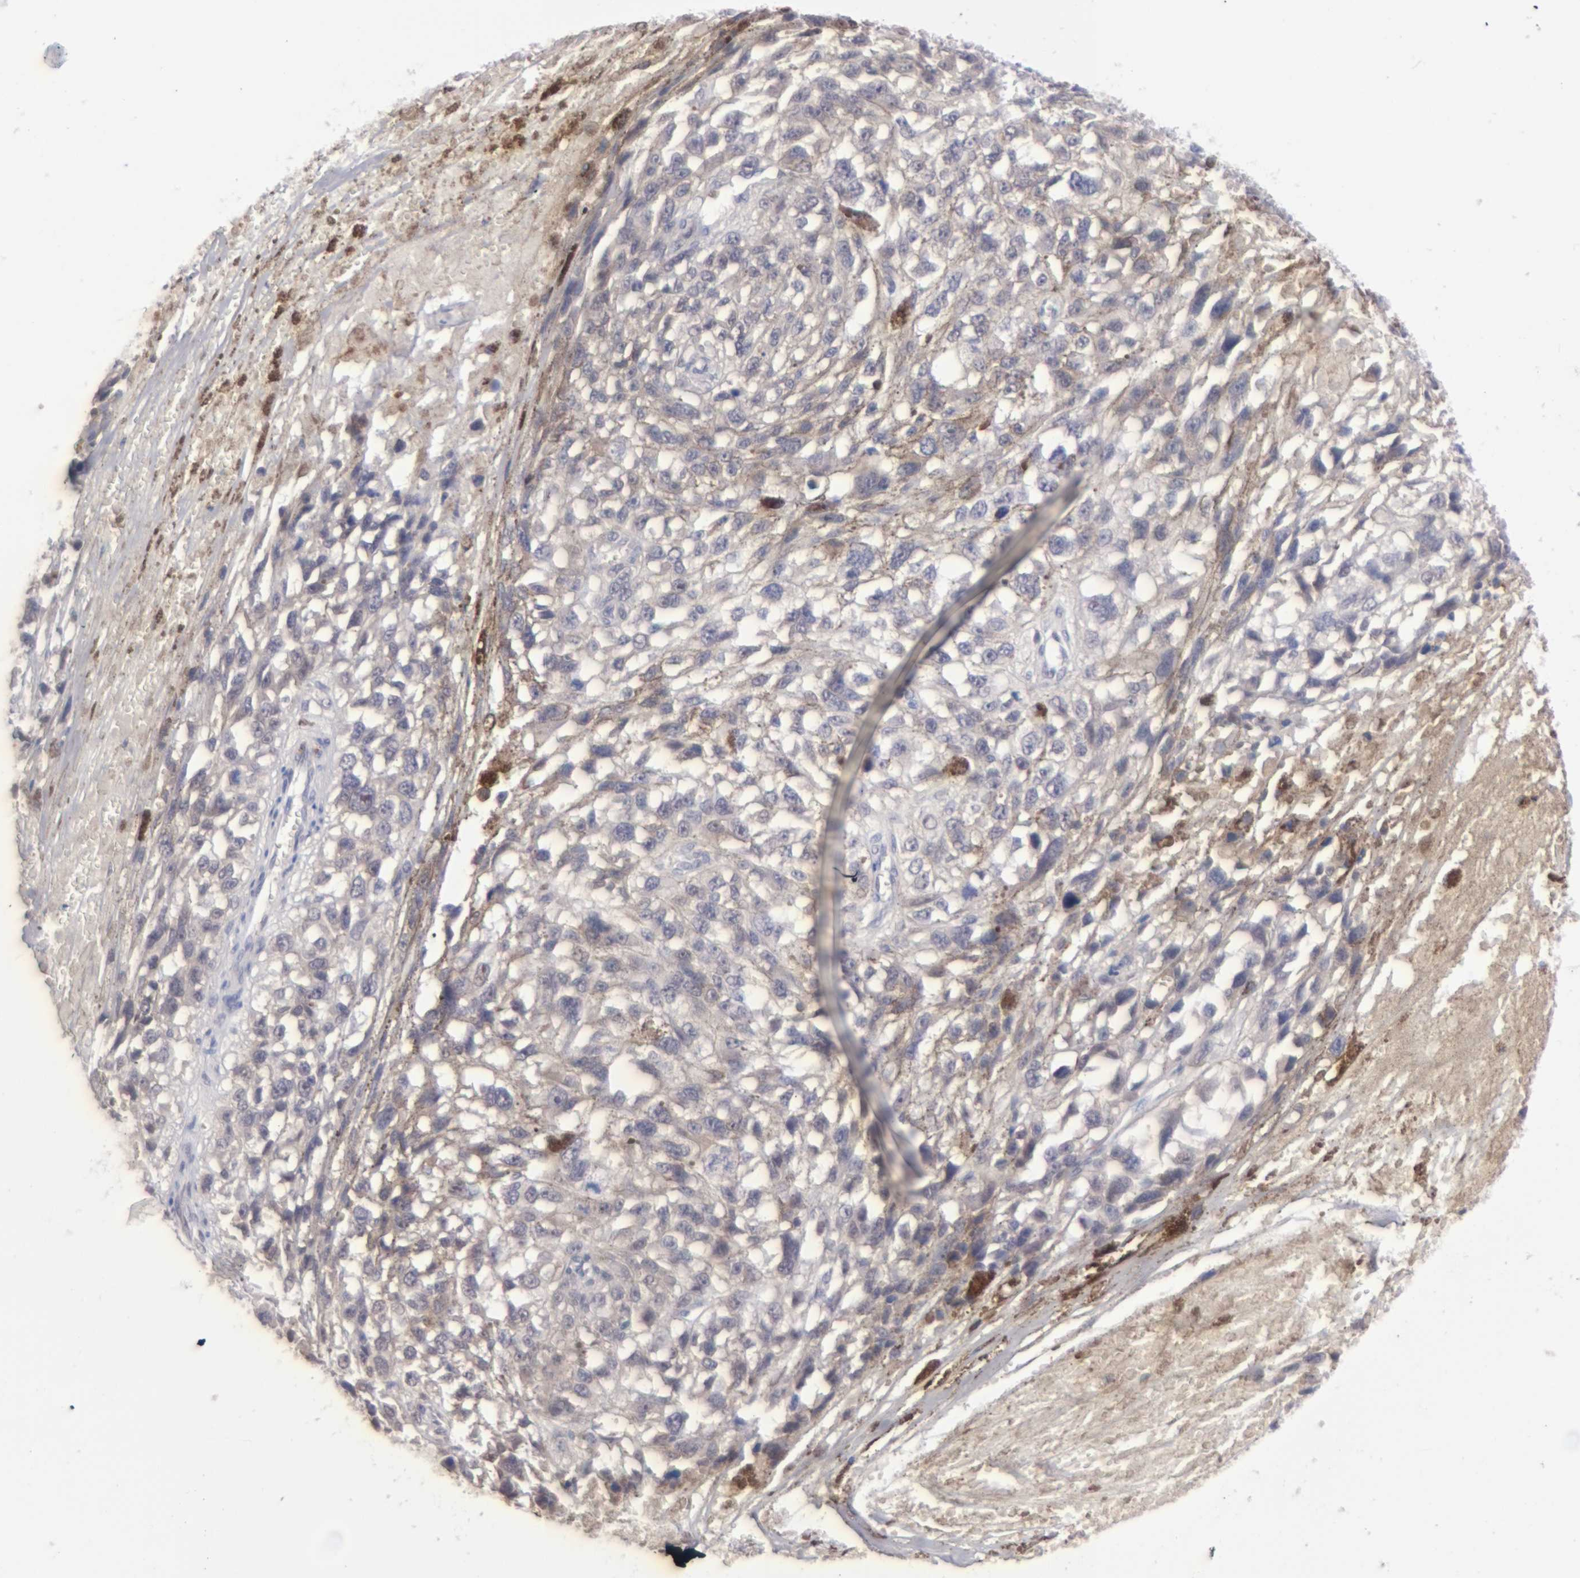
{"staining": {"intensity": "weak", "quantity": "25%-75%", "location": "cytoplasmic/membranous"}, "tissue": "melanoma", "cell_type": "Tumor cells", "image_type": "cancer", "snomed": [{"axis": "morphology", "description": "Malignant melanoma, Metastatic site"}, {"axis": "topography", "description": "Lymph node"}], "caption": "About 25%-75% of tumor cells in melanoma show weak cytoplasmic/membranous protein staining as visualized by brown immunohistochemical staining.", "gene": "MGAM", "patient": {"sex": "male", "age": 59}}